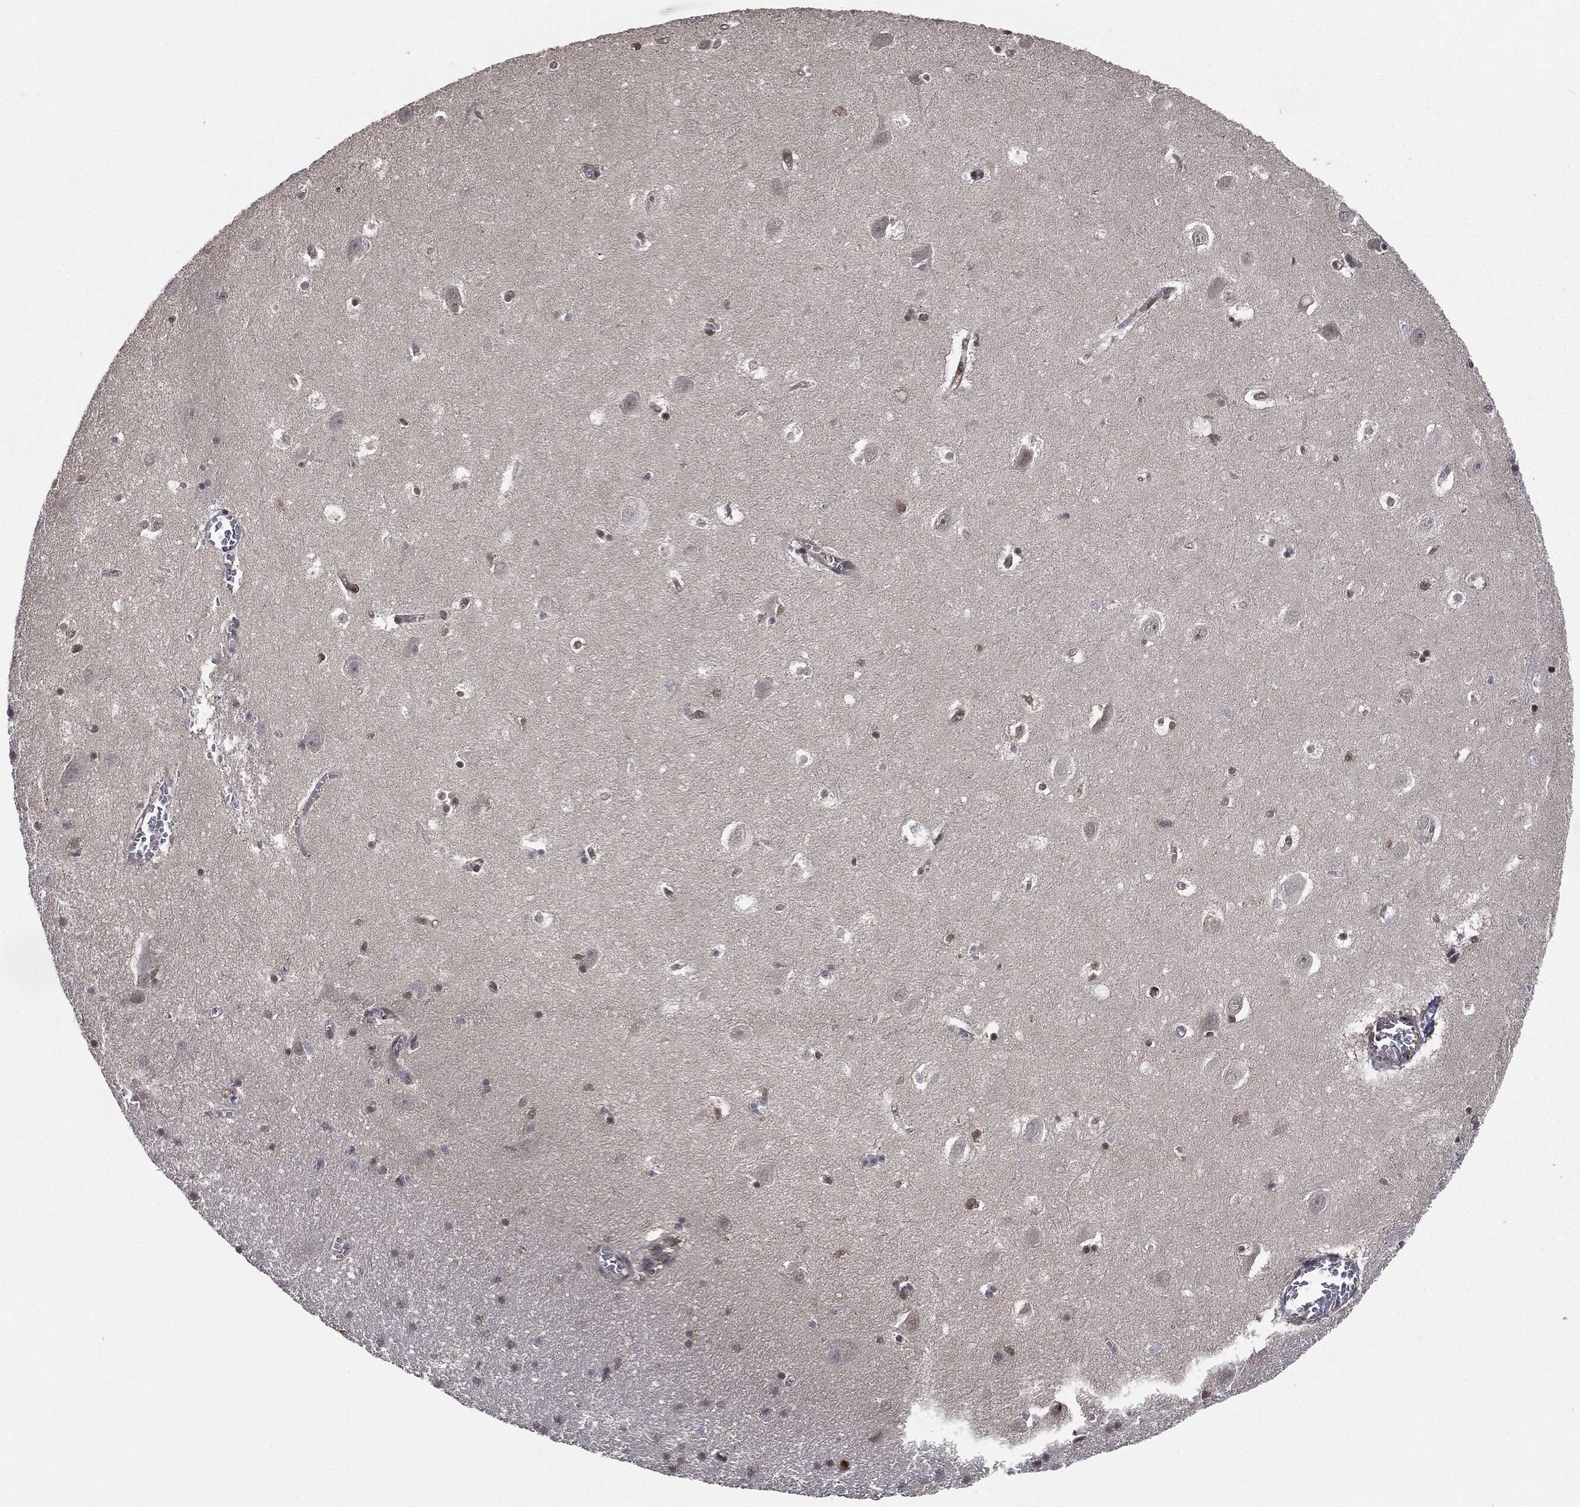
{"staining": {"intensity": "strong", "quantity": "<25%", "location": "nuclear"}, "tissue": "hippocampus", "cell_type": "Glial cells", "image_type": "normal", "snomed": [{"axis": "morphology", "description": "Normal tissue, NOS"}, {"axis": "topography", "description": "Hippocampus"}], "caption": "This is a histology image of IHC staining of benign hippocampus, which shows strong expression in the nuclear of glial cells.", "gene": "TBC1D22A", "patient": {"sex": "female", "age": 64}}